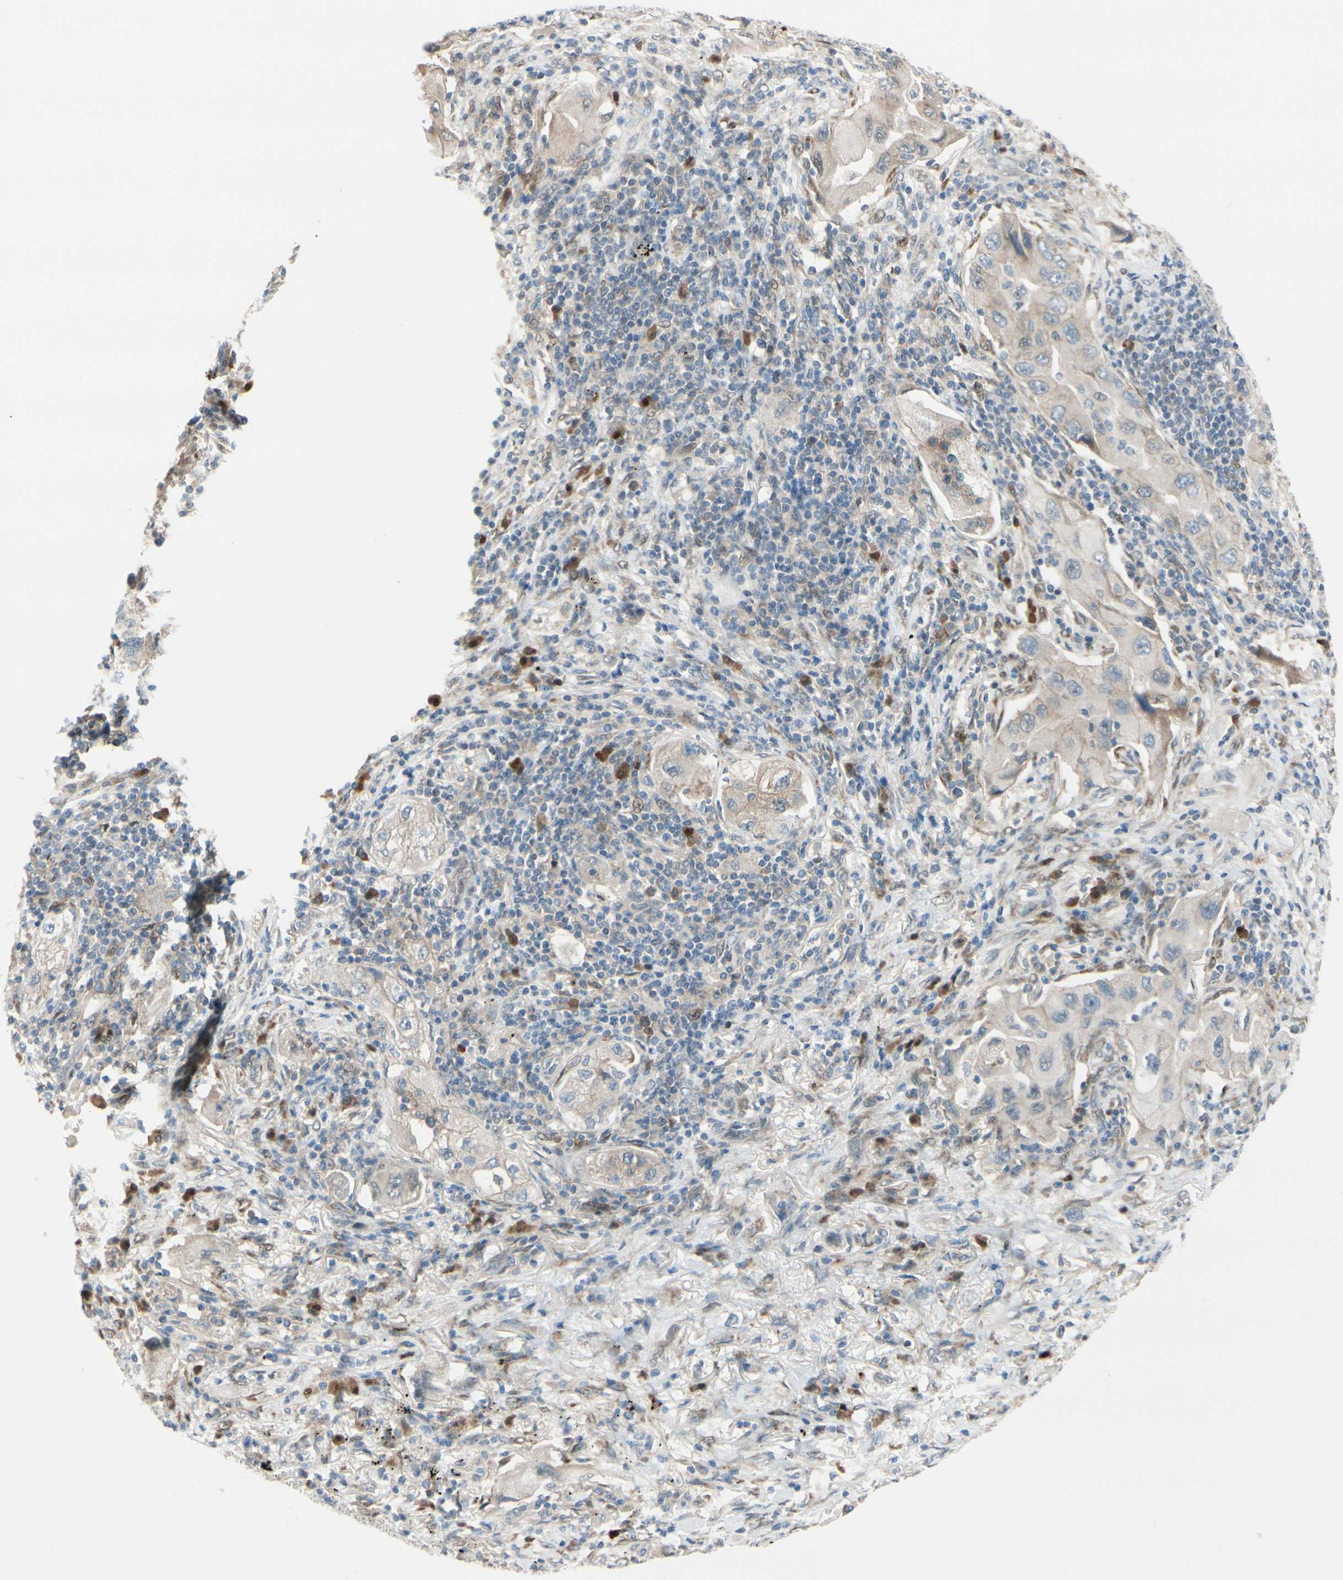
{"staining": {"intensity": "weak", "quantity": "25%-75%", "location": "cytoplasmic/membranous"}, "tissue": "lung cancer", "cell_type": "Tumor cells", "image_type": "cancer", "snomed": [{"axis": "morphology", "description": "Adenocarcinoma, NOS"}, {"axis": "topography", "description": "Lung"}], "caption": "This photomicrograph demonstrates immunohistochemistry (IHC) staining of lung adenocarcinoma, with low weak cytoplasmic/membranous expression in approximately 25%-75% of tumor cells.", "gene": "PTTG1", "patient": {"sex": "female", "age": 65}}